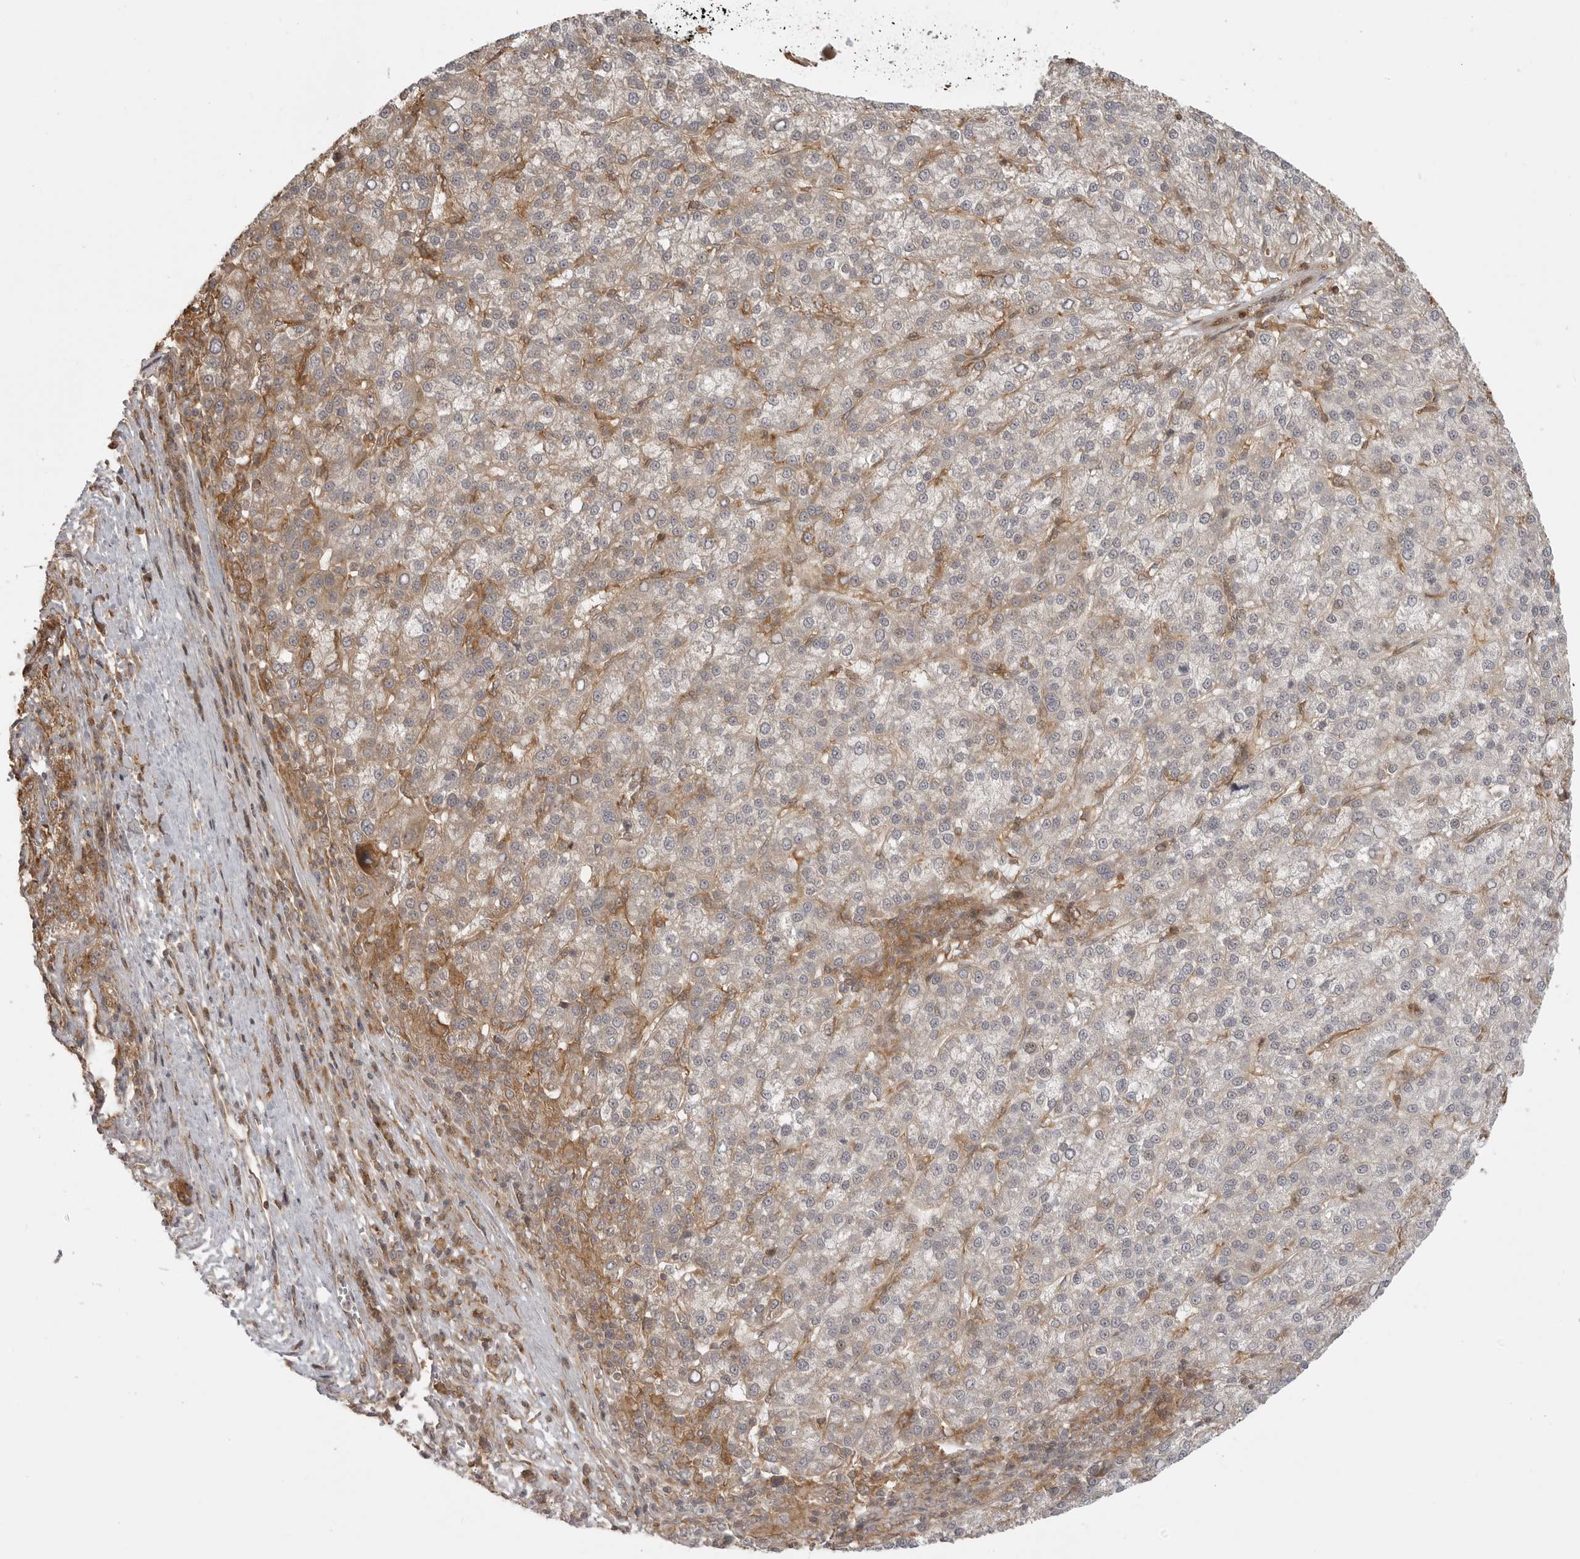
{"staining": {"intensity": "weak", "quantity": "<25%", "location": "cytoplasmic/membranous"}, "tissue": "liver cancer", "cell_type": "Tumor cells", "image_type": "cancer", "snomed": [{"axis": "morphology", "description": "Carcinoma, Hepatocellular, NOS"}, {"axis": "topography", "description": "Liver"}], "caption": "Immunohistochemistry (IHC) histopathology image of neoplastic tissue: human hepatocellular carcinoma (liver) stained with DAB (3,3'-diaminobenzidine) shows no significant protein expression in tumor cells.", "gene": "FAT3", "patient": {"sex": "female", "age": 58}}